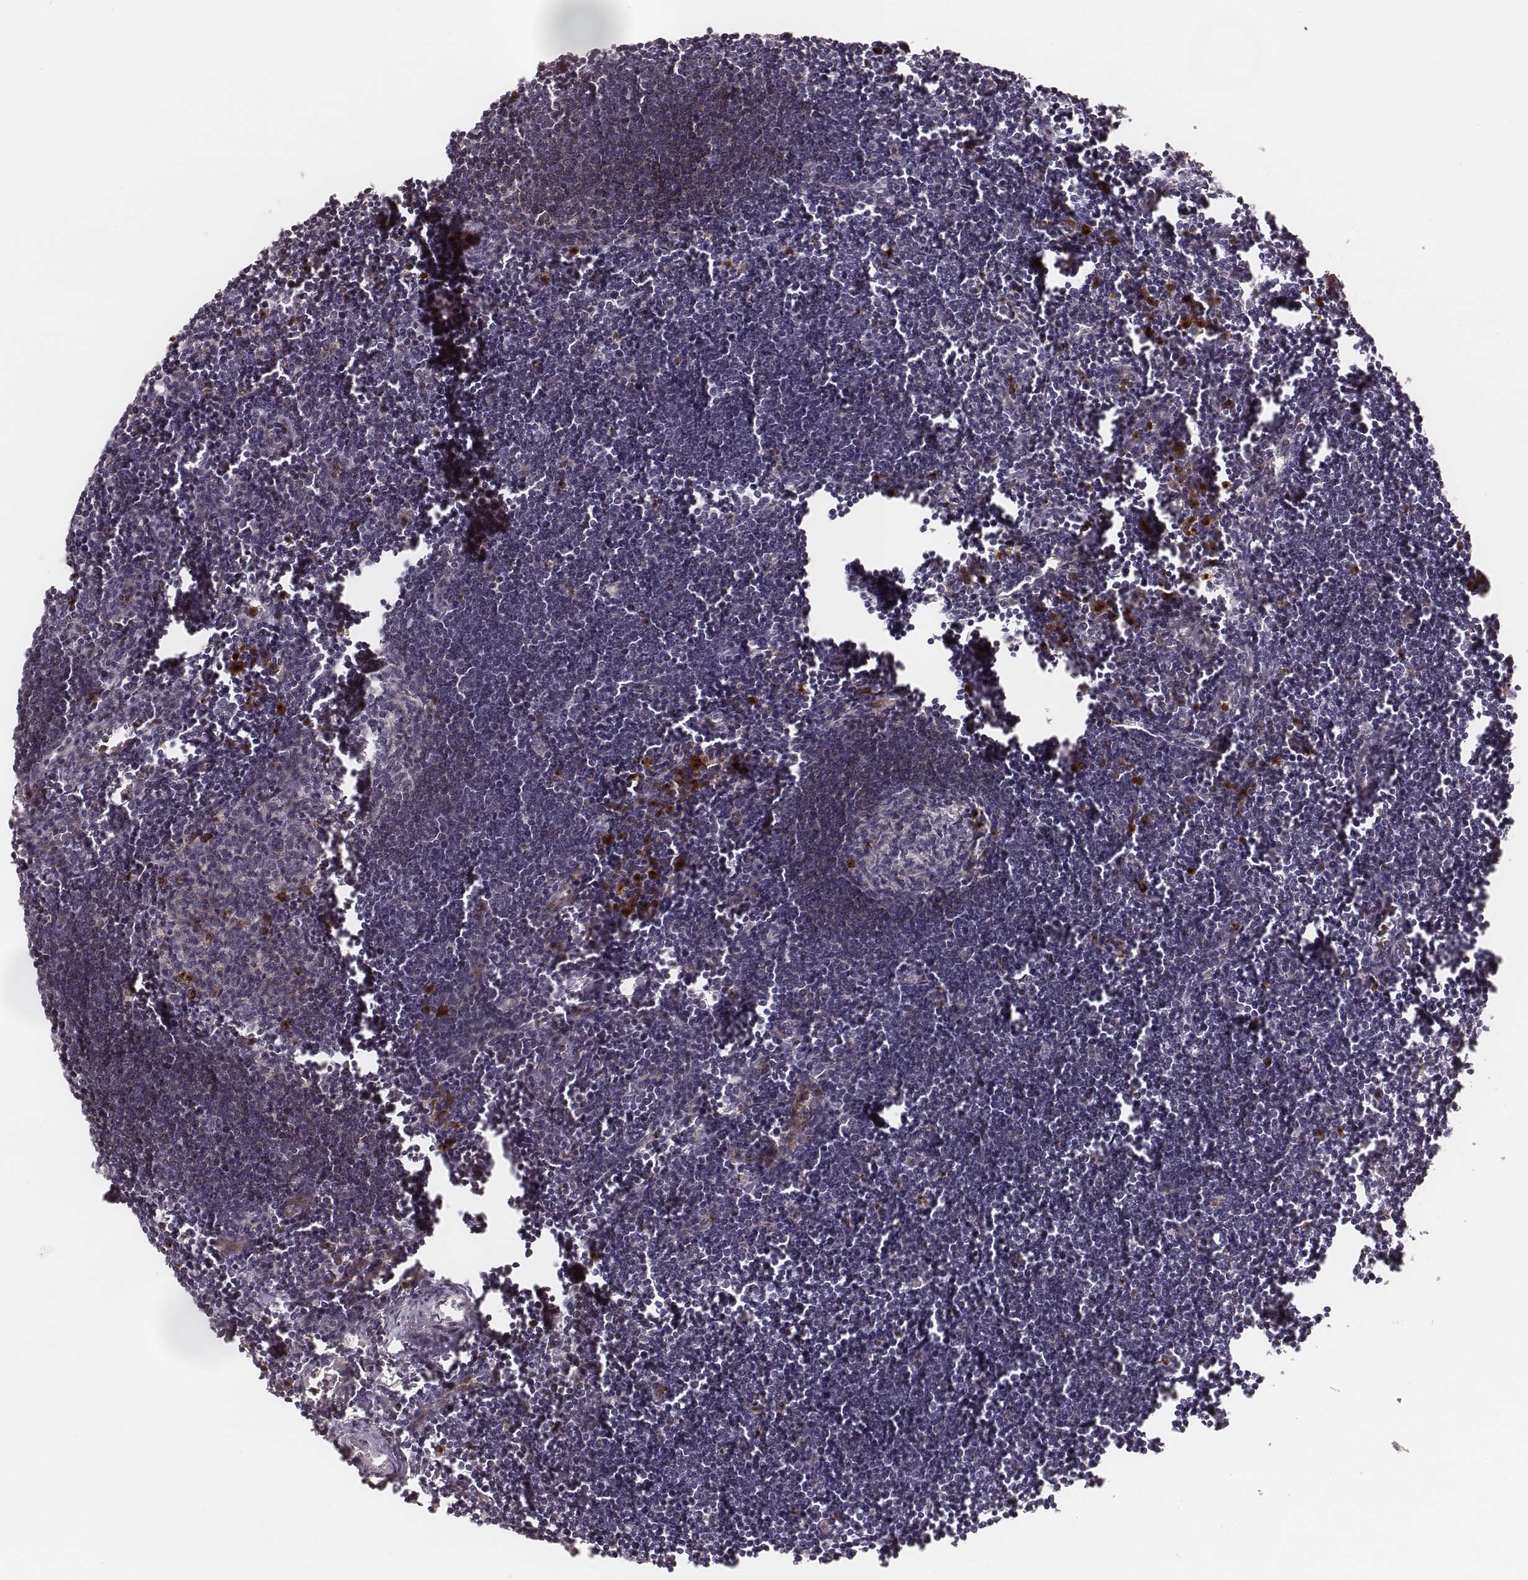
{"staining": {"intensity": "negative", "quantity": "none", "location": "none"}, "tissue": "lymph node", "cell_type": "Germinal center cells", "image_type": "normal", "snomed": [{"axis": "morphology", "description": "Normal tissue, NOS"}, {"axis": "topography", "description": "Lymph node"}], "caption": "Immunohistochemical staining of unremarkable human lymph node demonstrates no significant expression in germinal center cells. (Immunohistochemistry (ihc), brightfield microscopy, high magnification).", "gene": "GORASP2", "patient": {"sex": "male", "age": 55}}